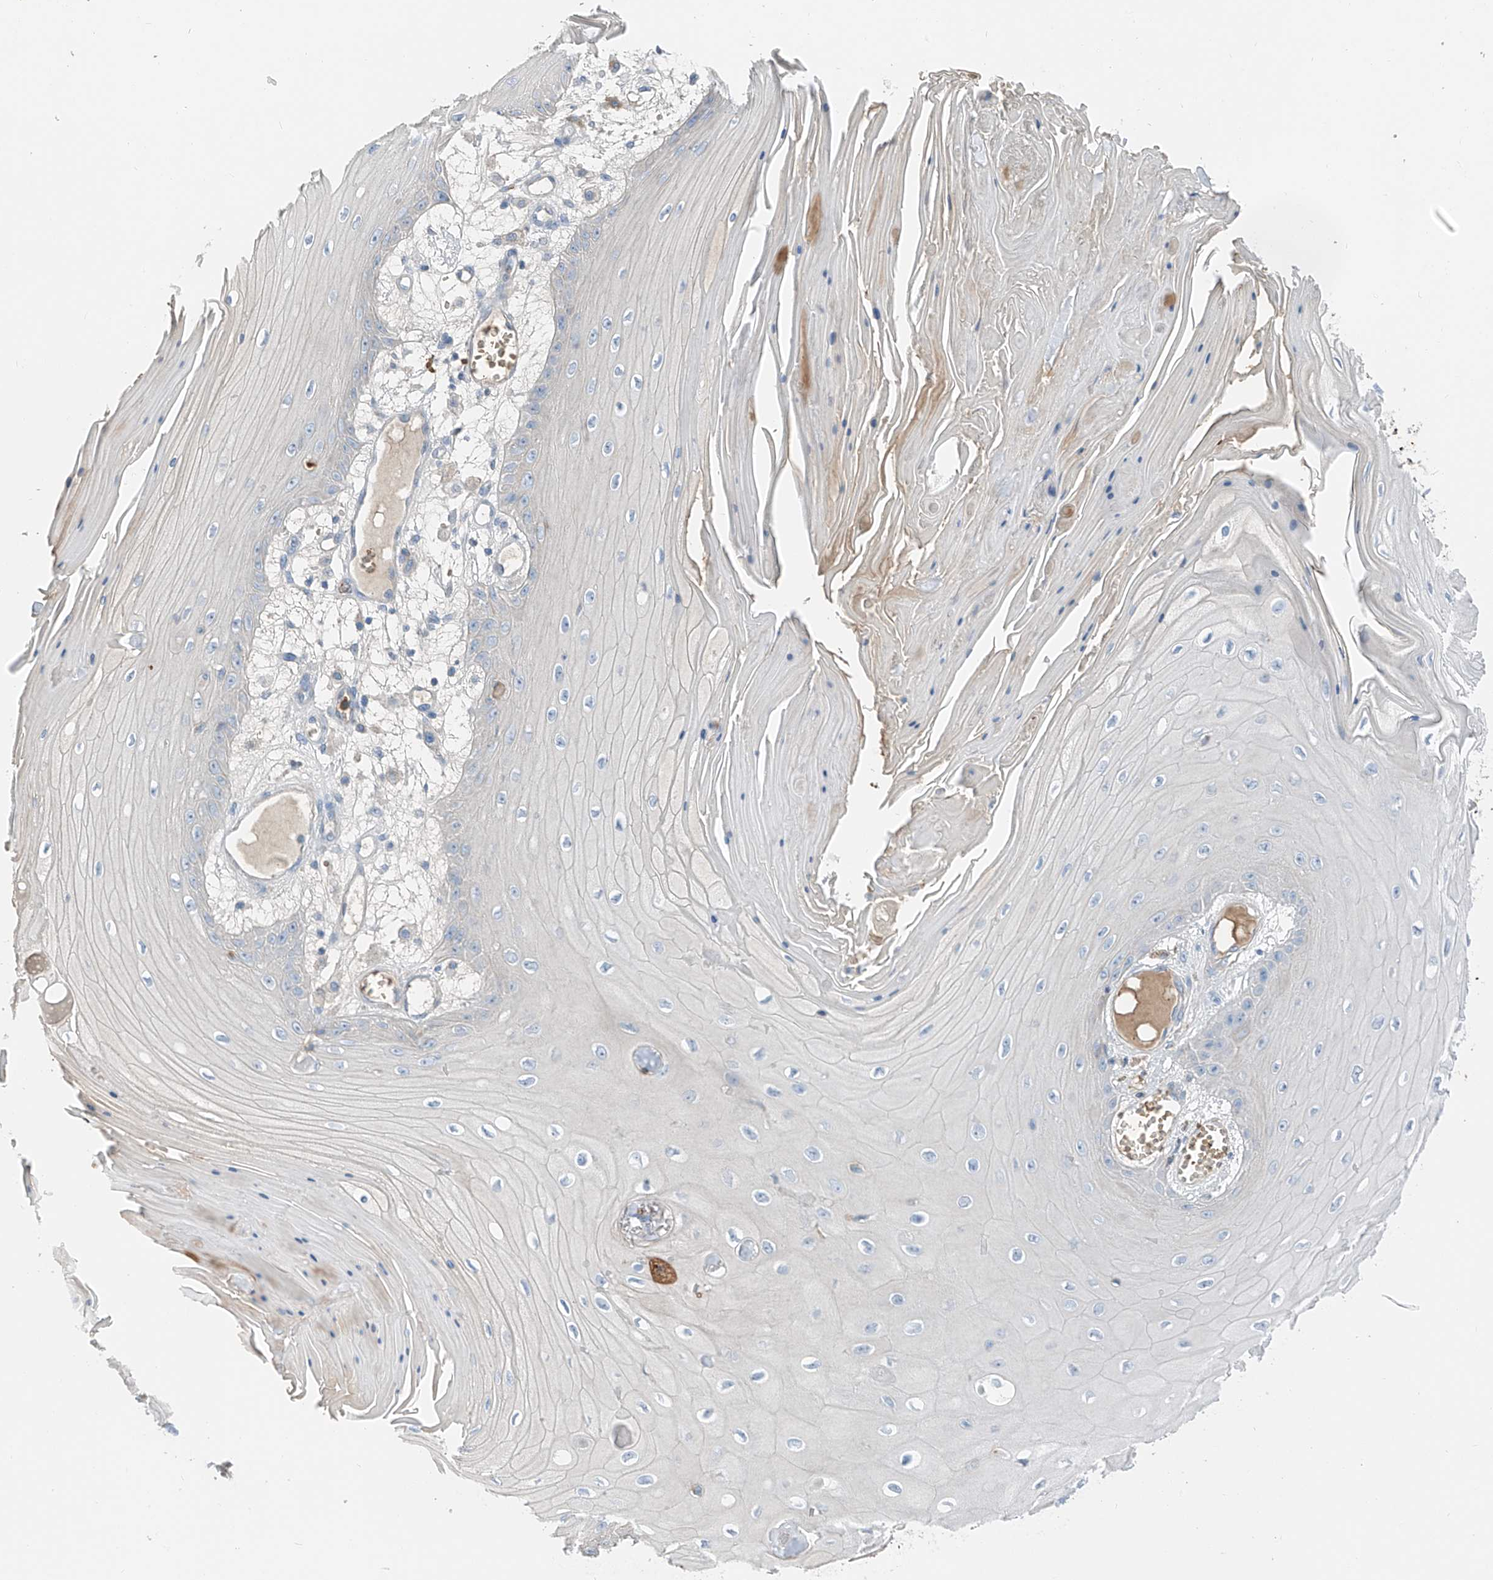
{"staining": {"intensity": "negative", "quantity": "none", "location": "none"}, "tissue": "skin cancer", "cell_type": "Tumor cells", "image_type": "cancer", "snomed": [{"axis": "morphology", "description": "Squamous cell carcinoma, NOS"}, {"axis": "topography", "description": "Skin"}], "caption": "The immunohistochemistry micrograph has no significant staining in tumor cells of skin cancer tissue. The staining was performed using DAB to visualize the protein expression in brown, while the nuclei were stained in blue with hematoxylin (Magnification: 20x).", "gene": "PRSS23", "patient": {"sex": "male", "age": 74}}